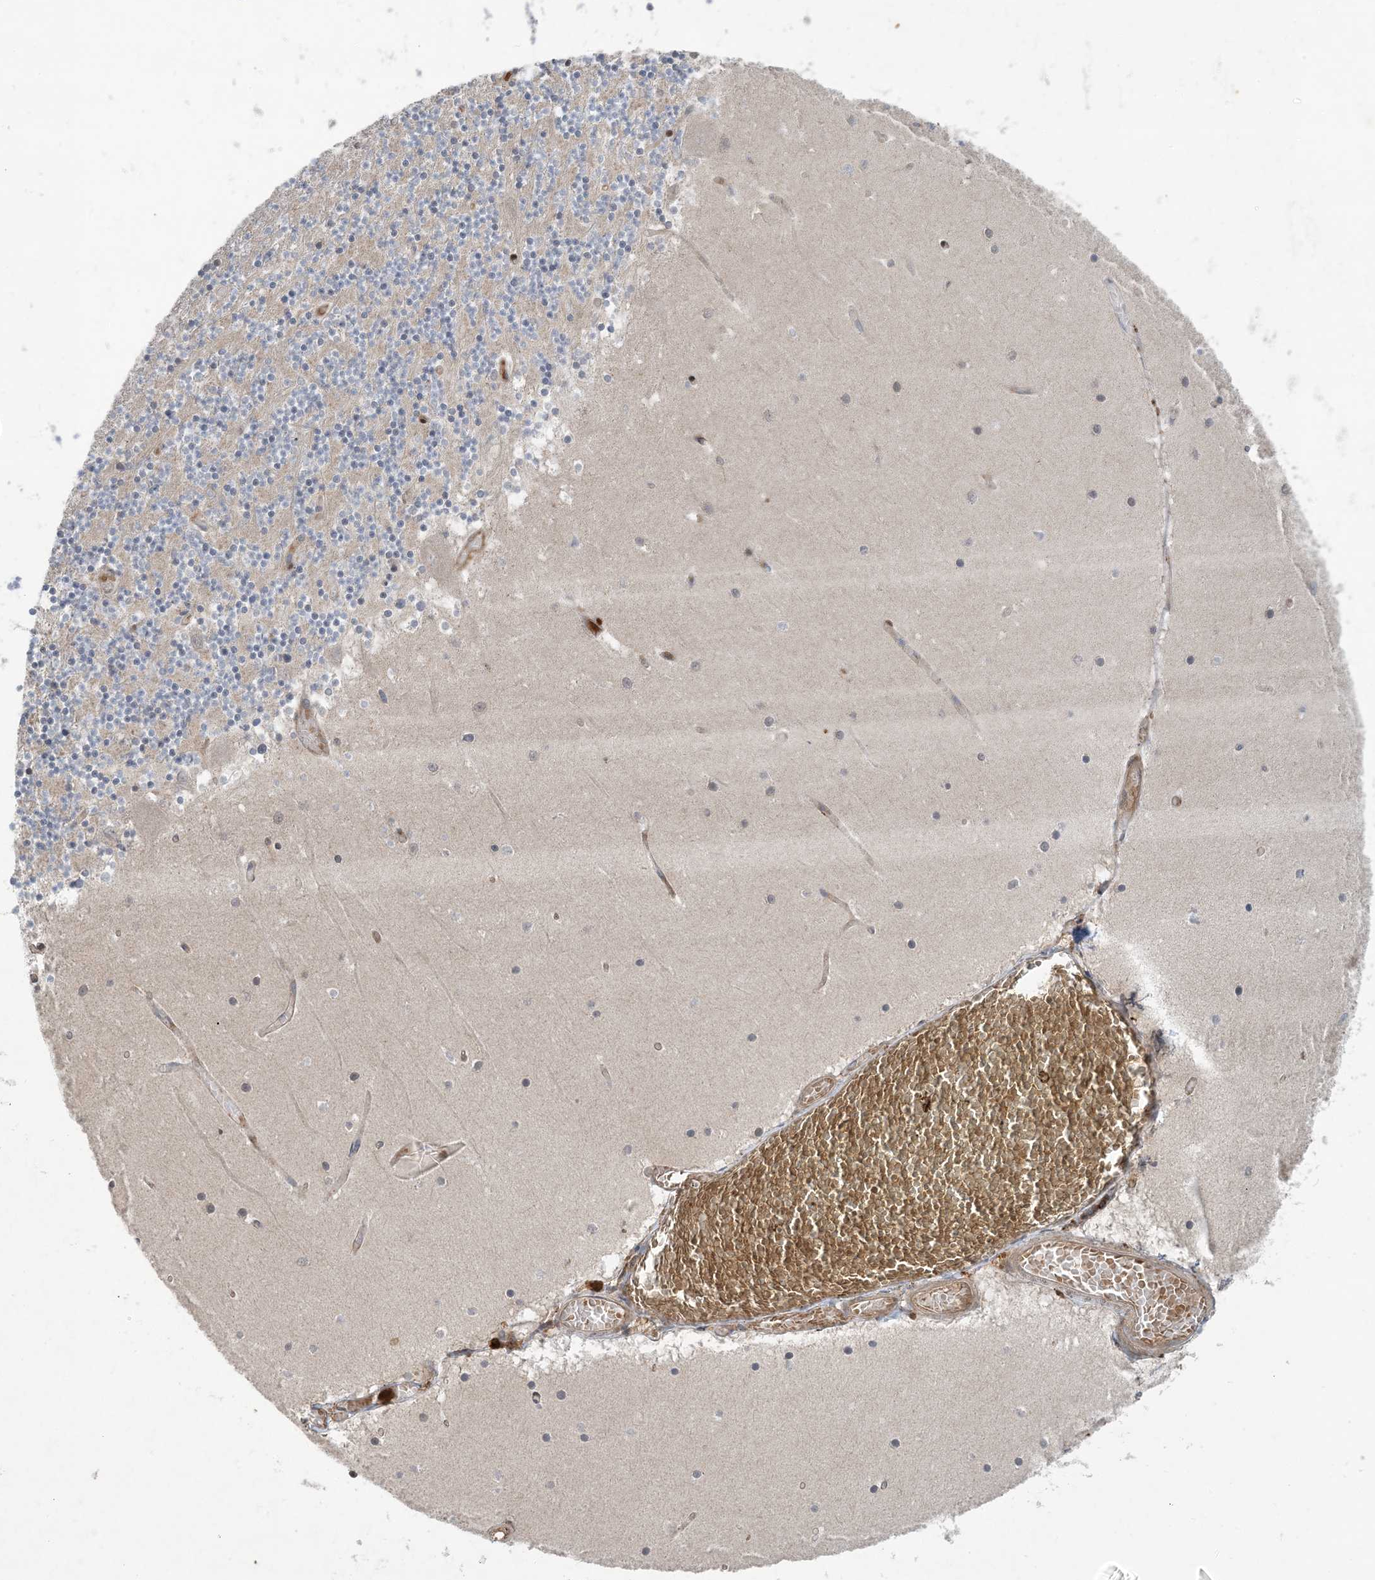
{"staining": {"intensity": "weak", "quantity": "25%-75%", "location": "cytoplasmic/membranous"}, "tissue": "cerebellum", "cell_type": "Cells in granular layer", "image_type": "normal", "snomed": [{"axis": "morphology", "description": "Normal tissue, NOS"}, {"axis": "topography", "description": "Cerebellum"}], "caption": "This is a micrograph of IHC staining of benign cerebellum, which shows weak expression in the cytoplasmic/membranous of cells in granular layer.", "gene": "STAM2", "patient": {"sex": "female", "age": 28}}